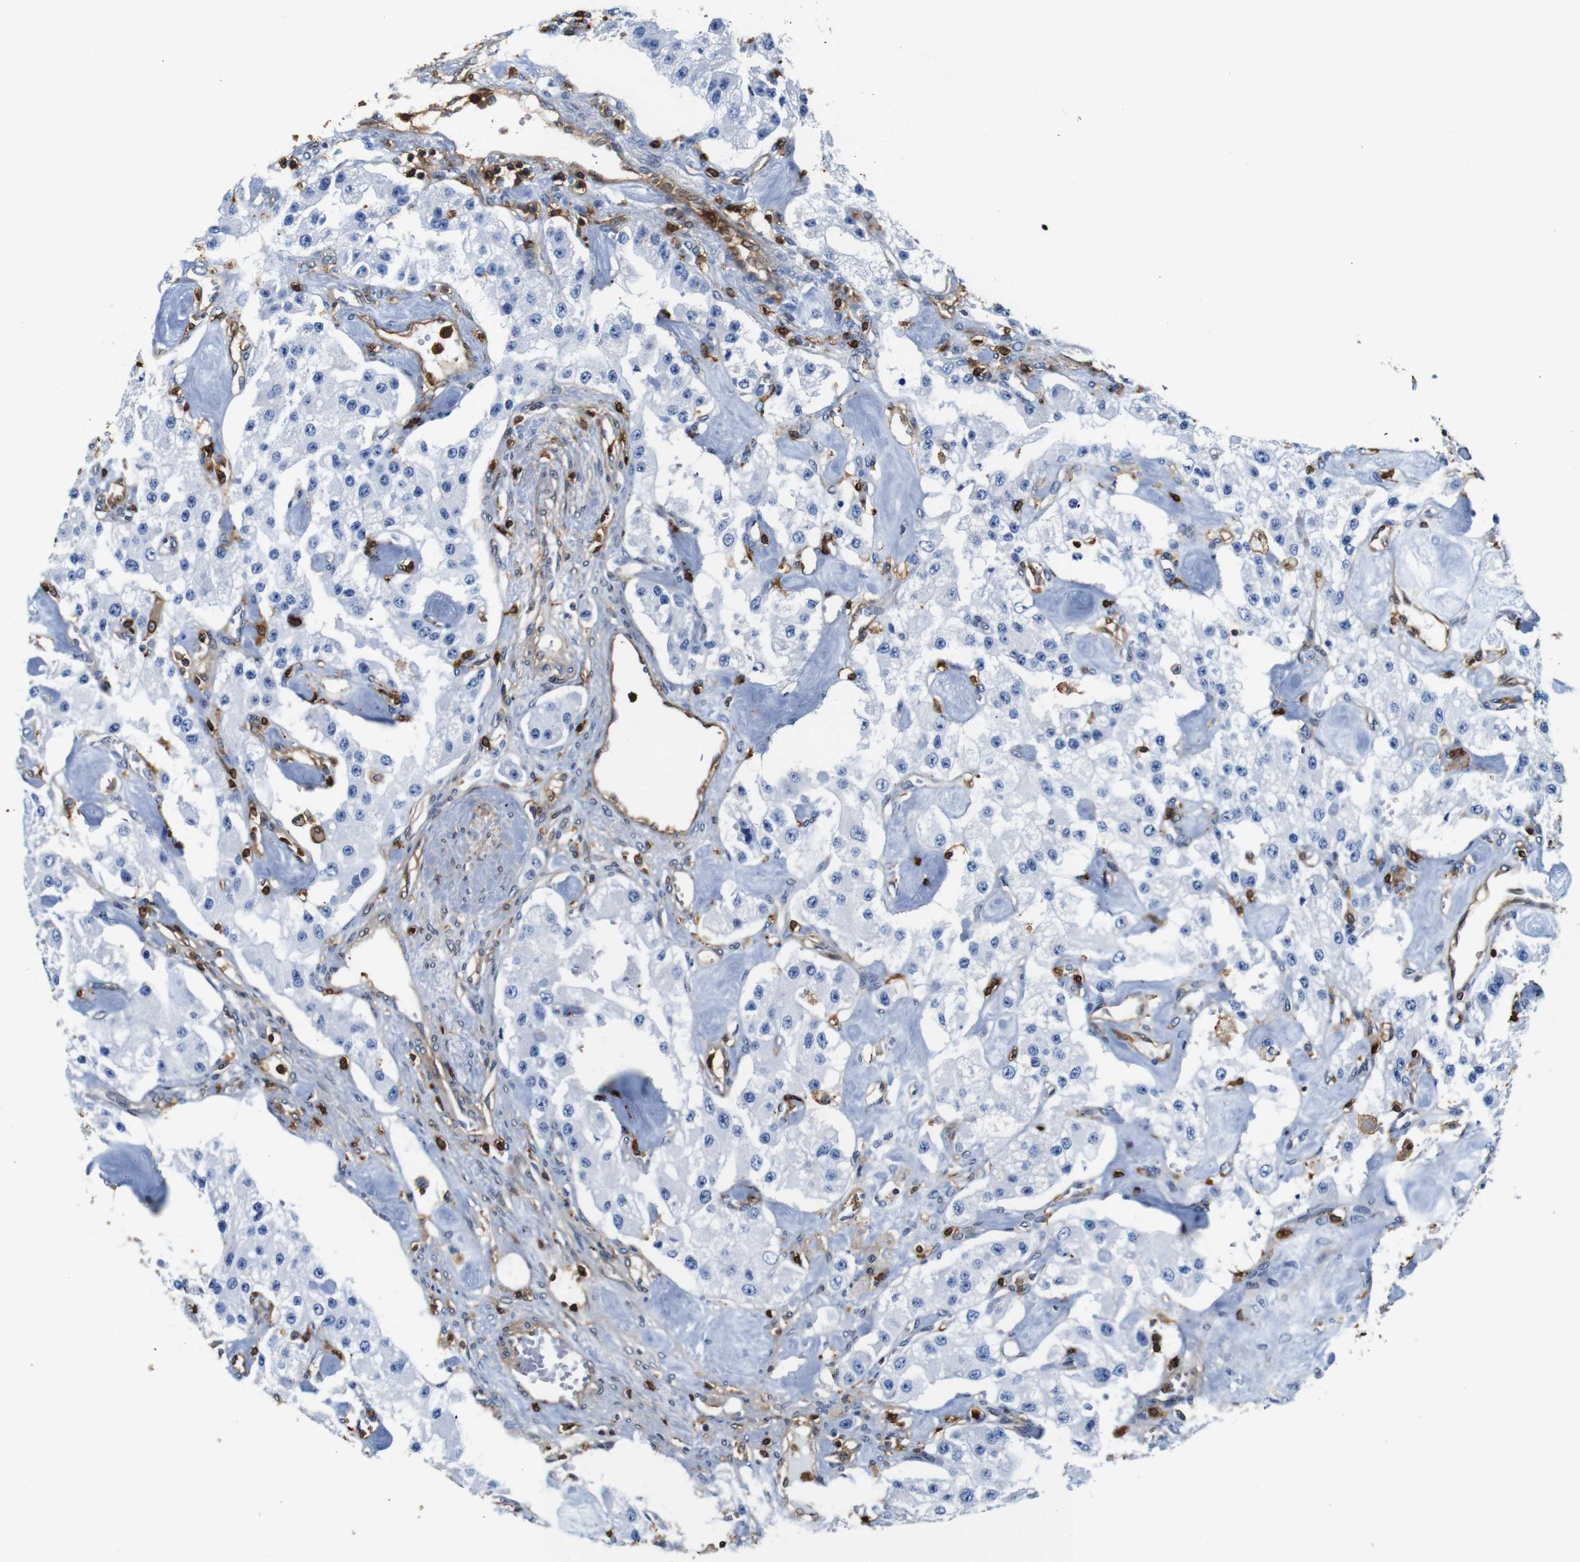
{"staining": {"intensity": "negative", "quantity": "none", "location": "none"}, "tissue": "carcinoid", "cell_type": "Tumor cells", "image_type": "cancer", "snomed": [{"axis": "morphology", "description": "Carcinoid, malignant, NOS"}, {"axis": "topography", "description": "Pancreas"}], "caption": "A high-resolution photomicrograph shows immunohistochemistry (IHC) staining of carcinoid (malignant), which demonstrates no significant expression in tumor cells.", "gene": "ANXA1", "patient": {"sex": "male", "age": 41}}